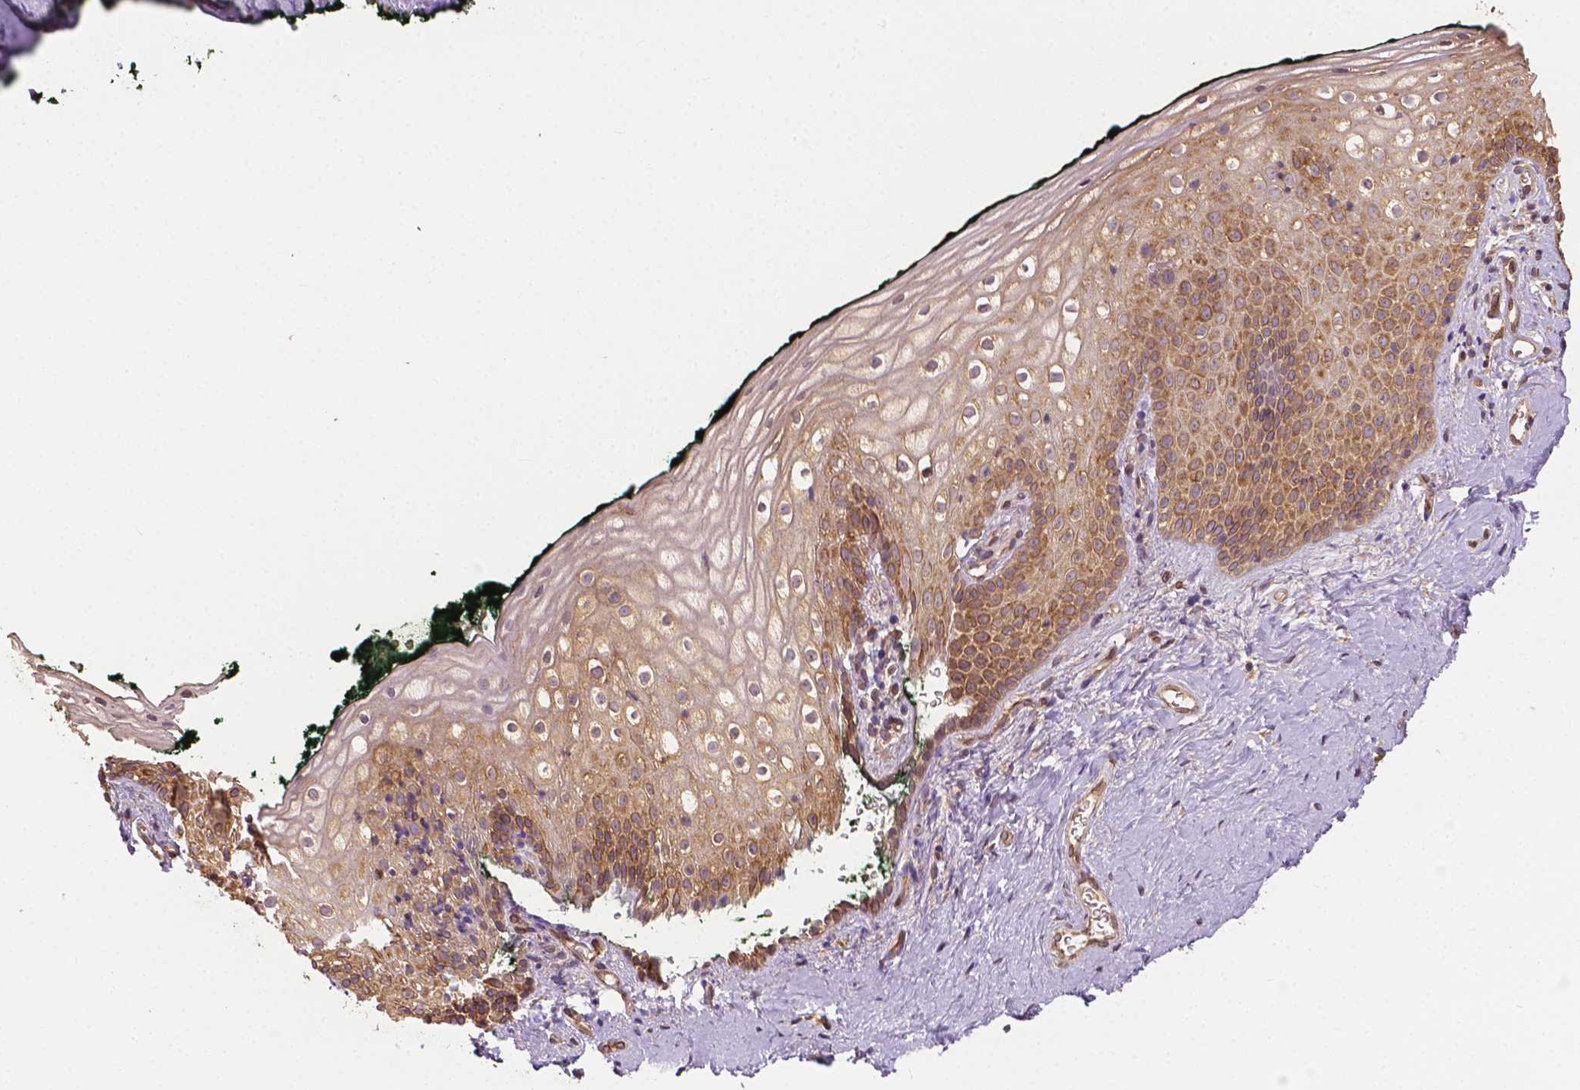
{"staining": {"intensity": "moderate", "quantity": ">75%", "location": "cytoplasmic/membranous"}, "tissue": "vagina", "cell_type": "Squamous epithelial cells", "image_type": "normal", "snomed": [{"axis": "morphology", "description": "Normal tissue, NOS"}, {"axis": "topography", "description": "Vagina"}], "caption": "IHC histopathology image of unremarkable vagina stained for a protein (brown), which displays medium levels of moderate cytoplasmic/membranous positivity in about >75% of squamous epithelial cells.", "gene": "G3BP1", "patient": {"sex": "female", "age": 47}}